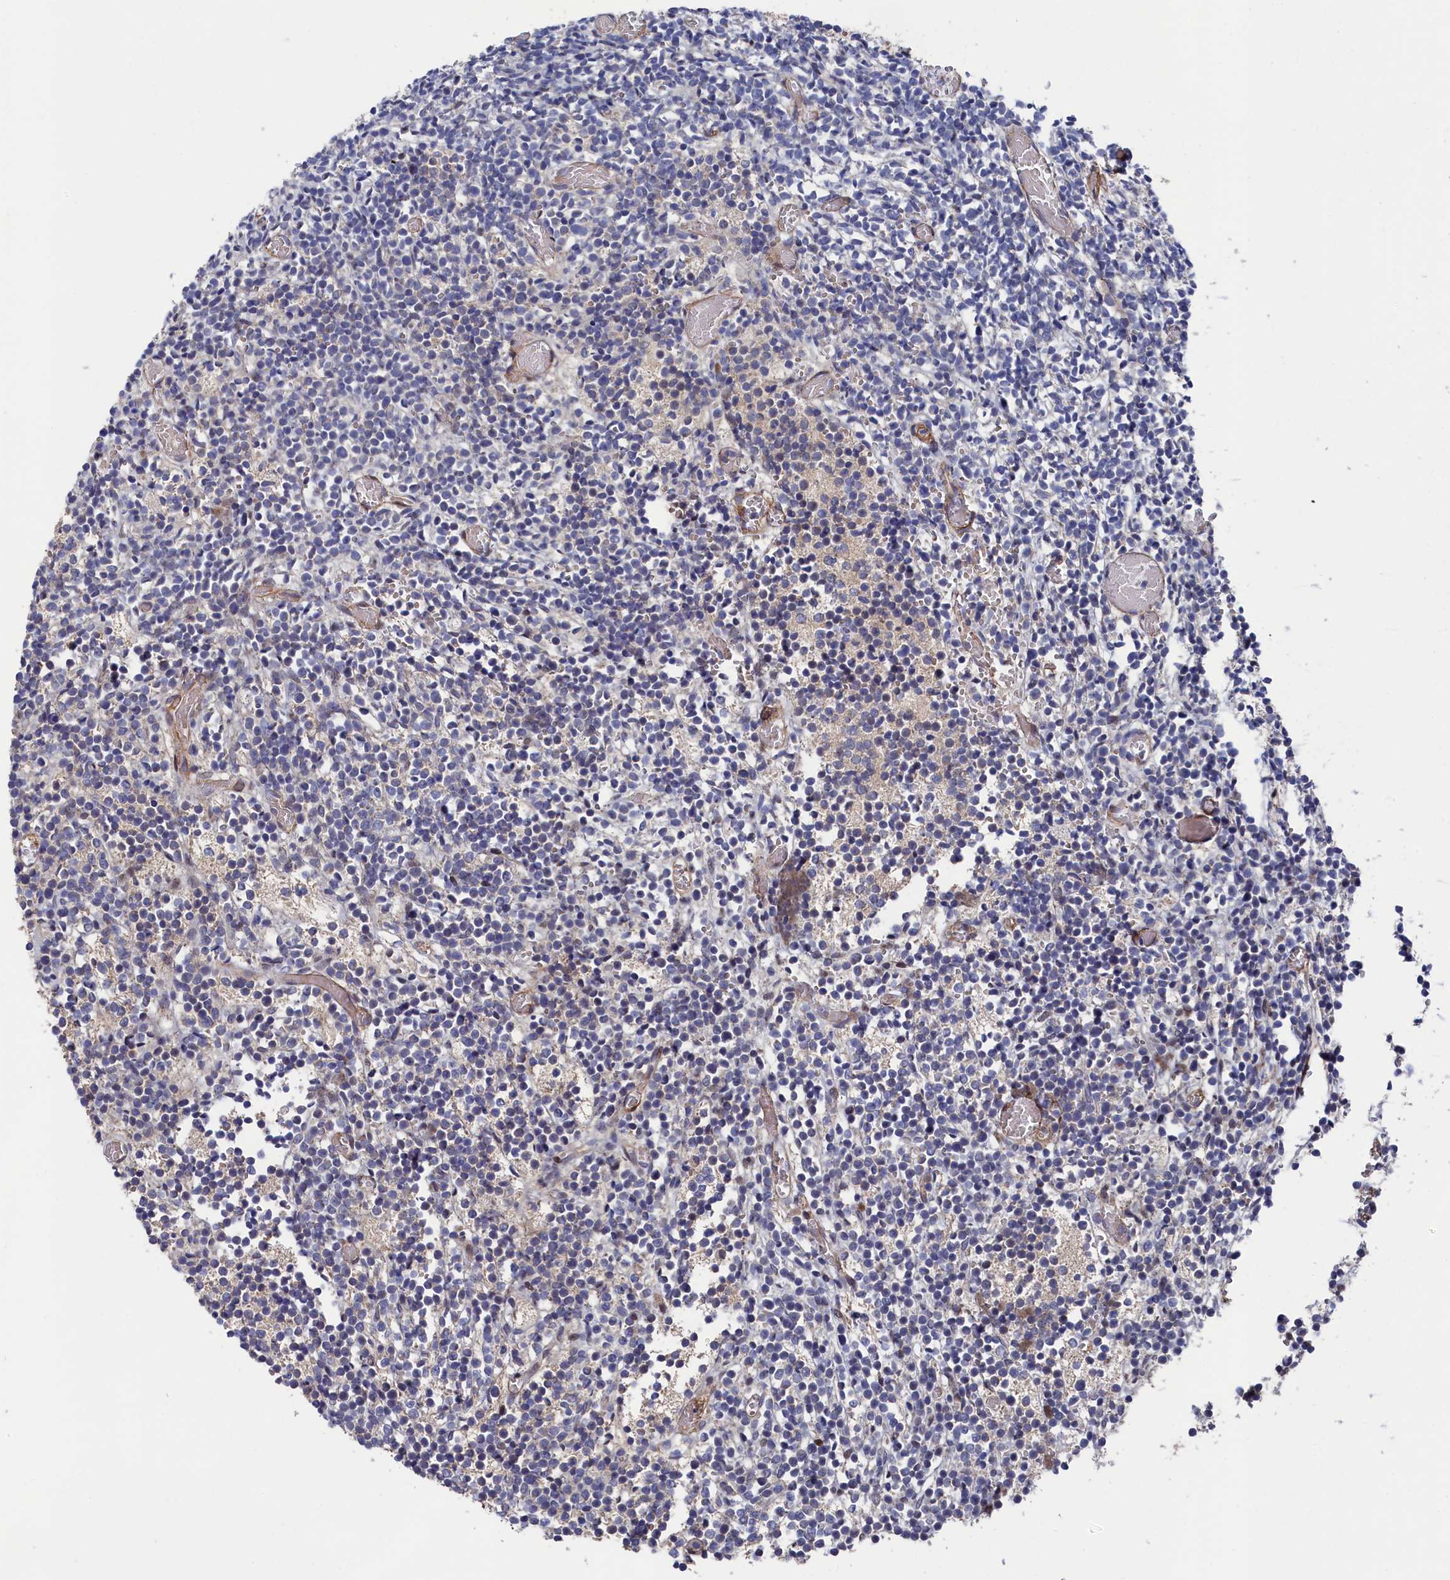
{"staining": {"intensity": "negative", "quantity": "none", "location": "none"}, "tissue": "glioma", "cell_type": "Tumor cells", "image_type": "cancer", "snomed": [{"axis": "morphology", "description": "Glioma, malignant, Low grade"}, {"axis": "topography", "description": "Brain"}], "caption": "Tumor cells show no significant protein expression in glioma.", "gene": "ZNF891", "patient": {"sex": "female", "age": 1}}